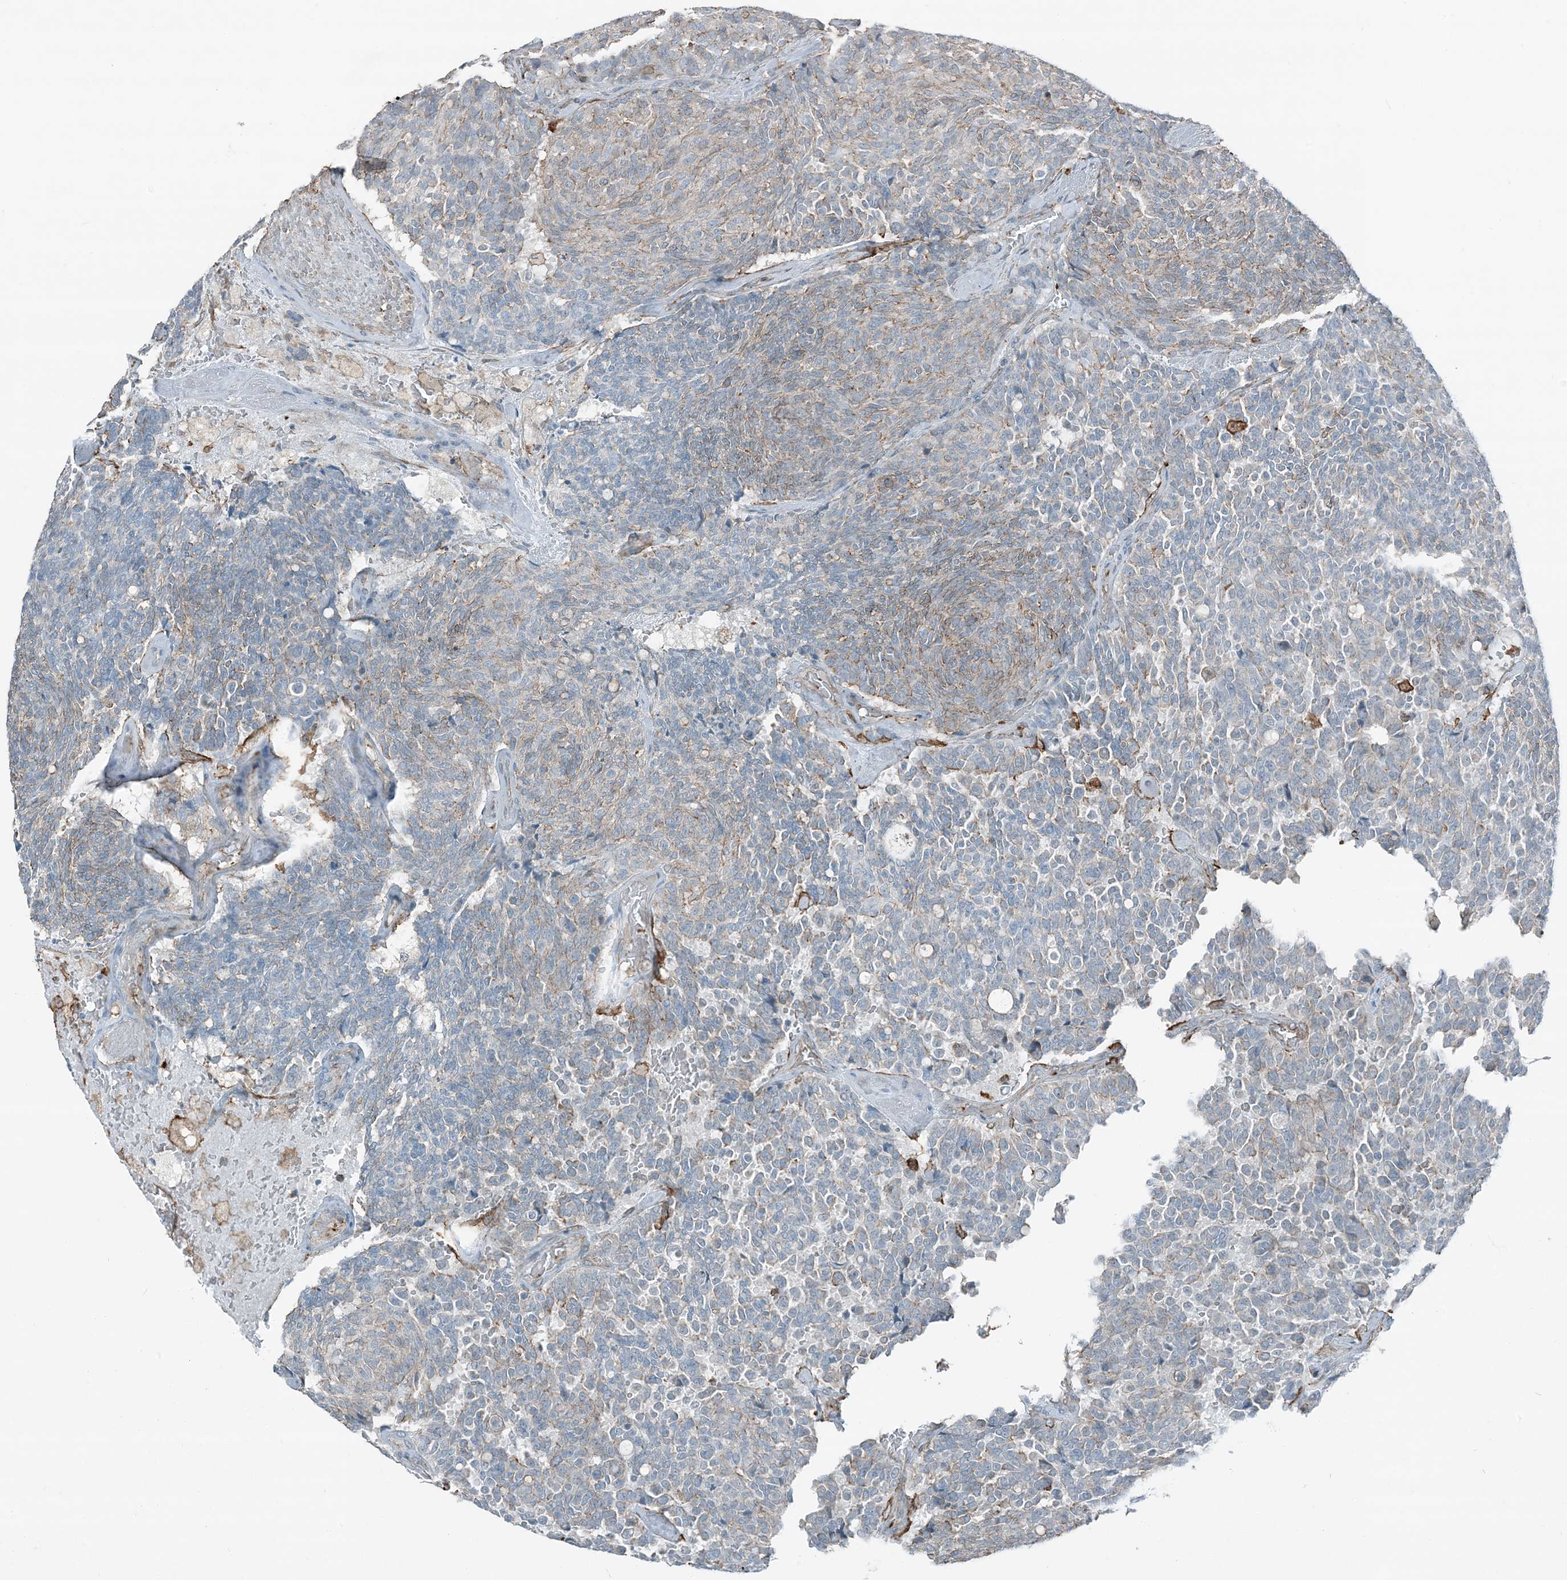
{"staining": {"intensity": "negative", "quantity": "none", "location": "none"}, "tissue": "carcinoid", "cell_type": "Tumor cells", "image_type": "cancer", "snomed": [{"axis": "morphology", "description": "Carcinoid, malignant, NOS"}, {"axis": "topography", "description": "Pancreas"}], "caption": "Tumor cells are negative for brown protein staining in carcinoid (malignant). (Stains: DAB (3,3'-diaminobenzidine) IHC with hematoxylin counter stain, Microscopy: brightfield microscopy at high magnification).", "gene": "APOBEC3C", "patient": {"sex": "female", "age": 54}}